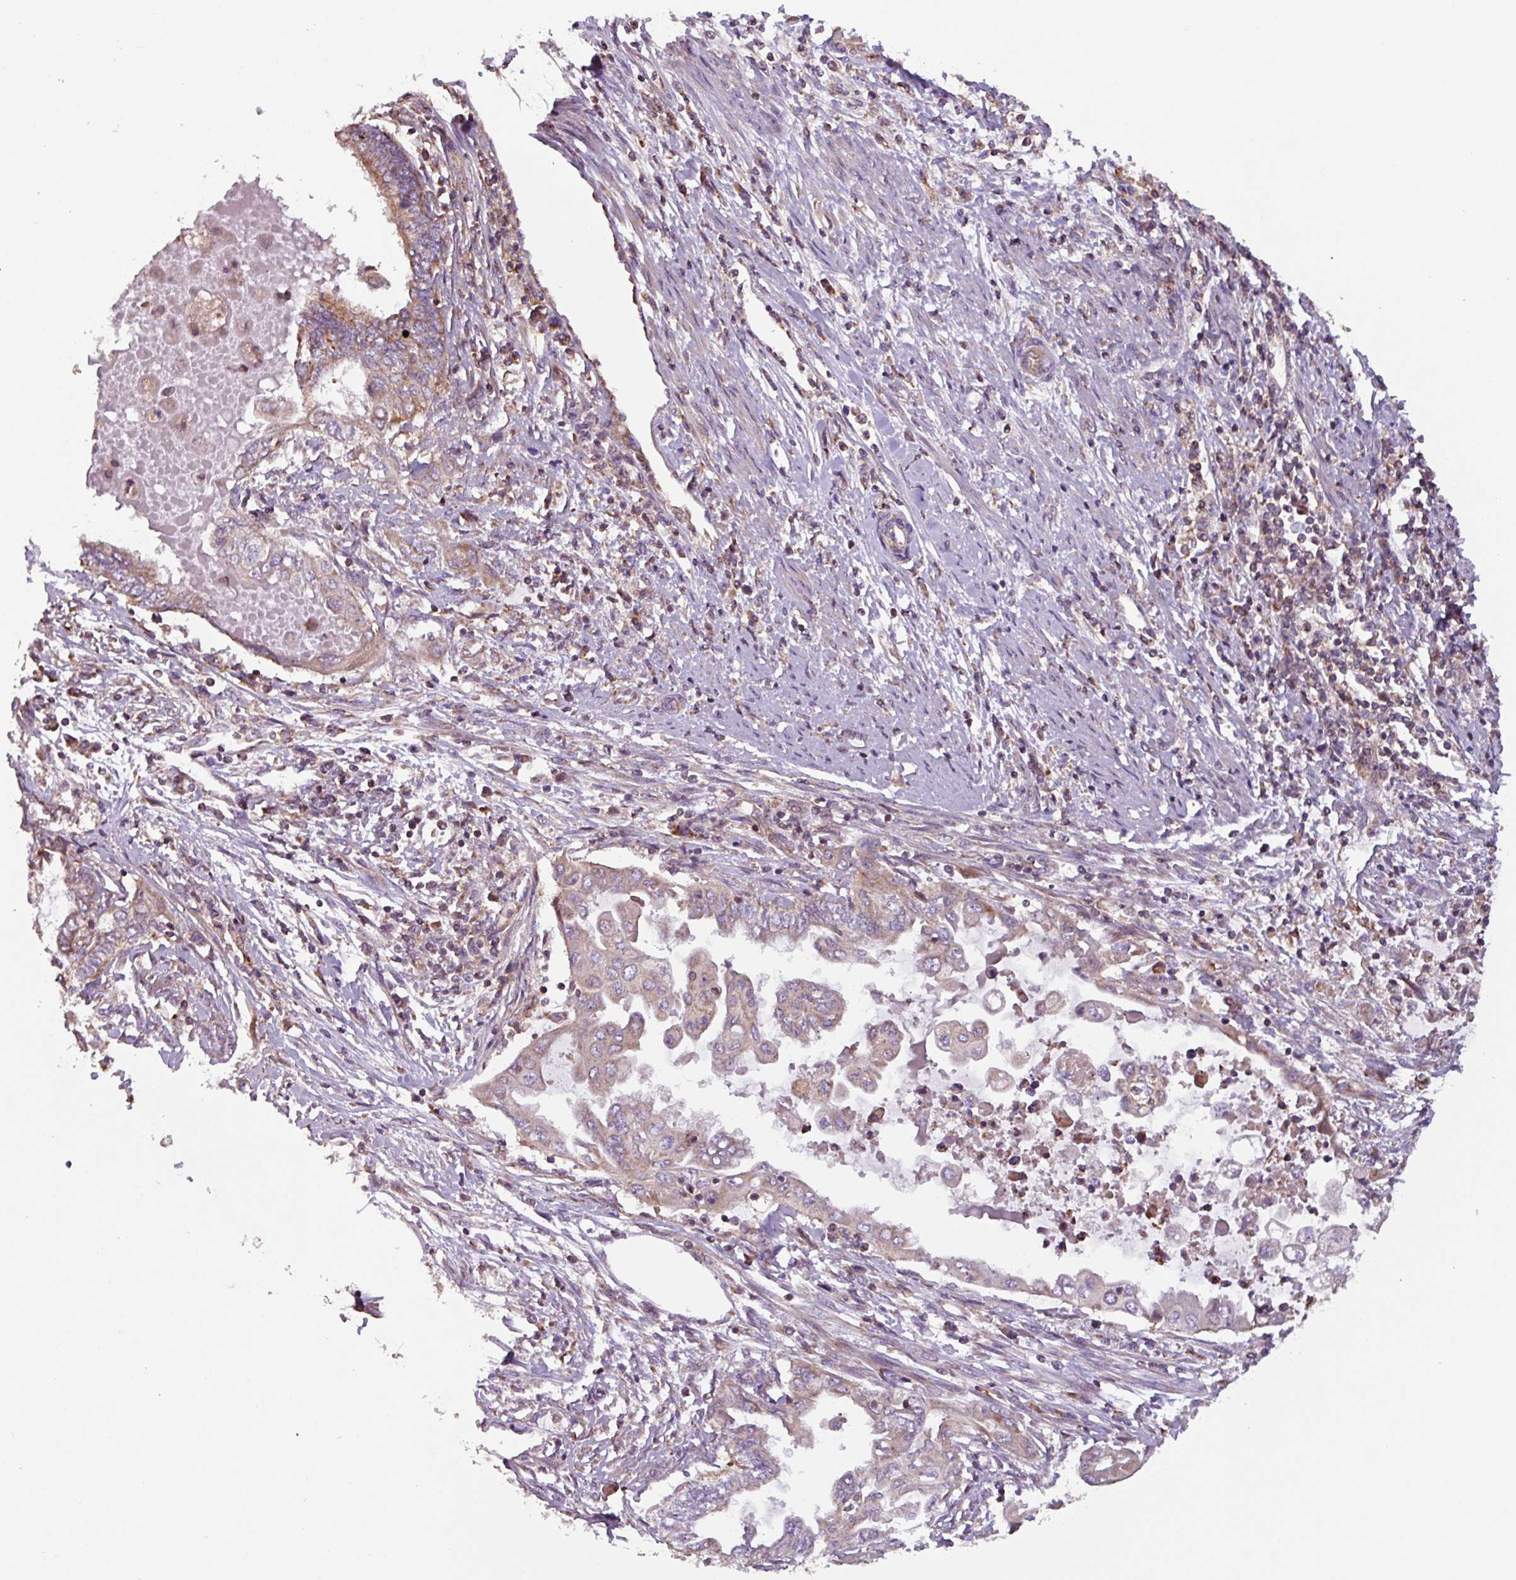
{"staining": {"intensity": "weak", "quantity": "25%-75%", "location": "cytoplasmic/membranous"}, "tissue": "endometrial cancer", "cell_type": "Tumor cells", "image_type": "cancer", "snomed": [{"axis": "morphology", "description": "Adenocarcinoma, NOS"}, {"axis": "topography", "description": "Uterus"}, {"axis": "topography", "description": "Endometrium"}], "caption": "Immunohistochemical staining of human endometrial cancer (adenocarcinoma) shows weak cytoplasmic/membranous protein positivity in about 25%-75% of tumor cells. (brown staining indicates protein expression, while blue staining denotes nuclei).", "gene": "PLEKHD1", "patient": {"sex": "female", "age": 70}}